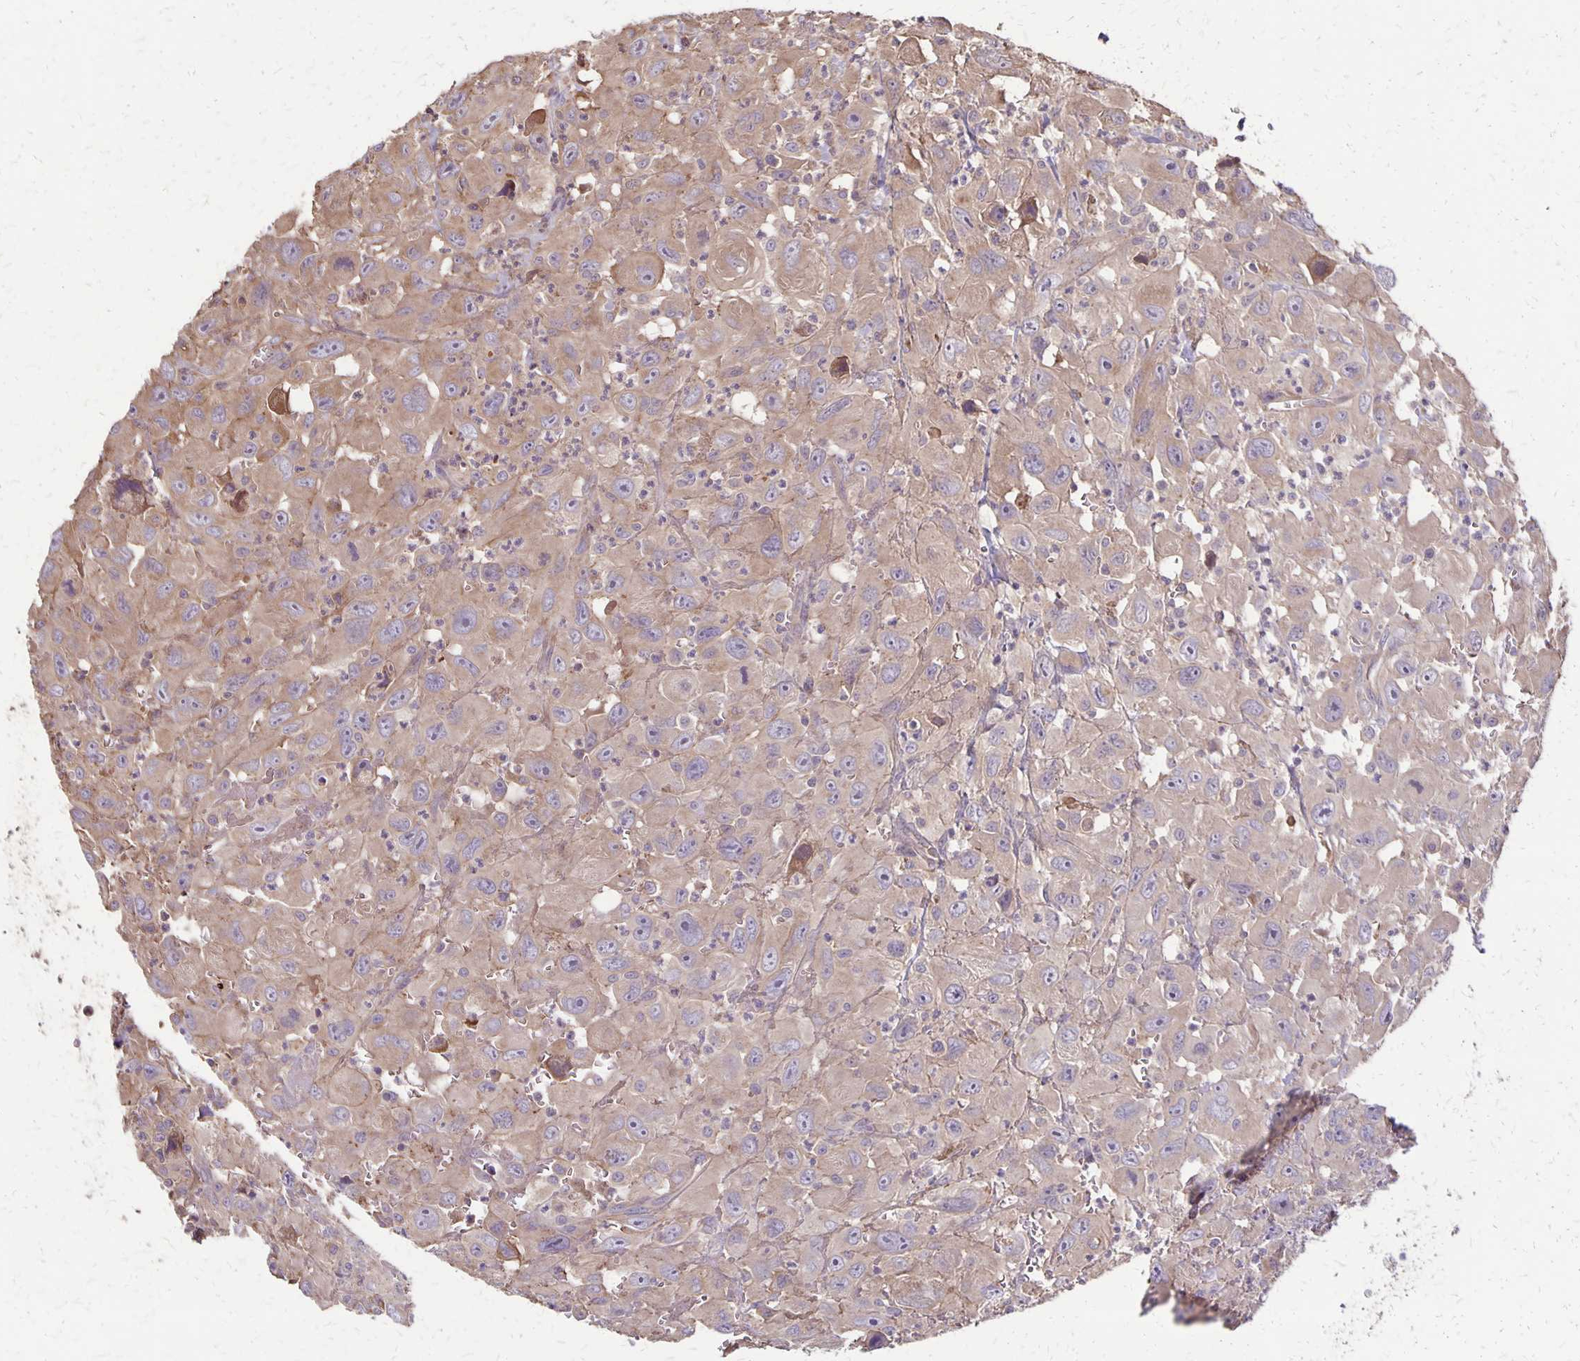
{"staining": {"intensity": "weak", "quantity": ">75%", "location": "cytoplasmic/membranous"}, "tissue": "head and neck cancer", "cell_type": "Tumor cells", "image_type": "cancer", "snomed": [{"axis": "morphology", "description": "Squamous cell carcinoma, NOS"}, {"axis": "morphology", "description": "Squamous cell carcinoma, metastatic, NOS"}, {"axis": "topography", "description": "Oral tissue"}, {"axis": "topography", "description": "Head-Neck"}], "caption": "The image displays staining of head and neck cancer (metastatic squamous cell carcinoma), revealing weak cytoplasmic/membranous protein expression (brown color) within tumor cells.", "gene": "PROM2", "patient": {"sex": "female", "age": 85}}